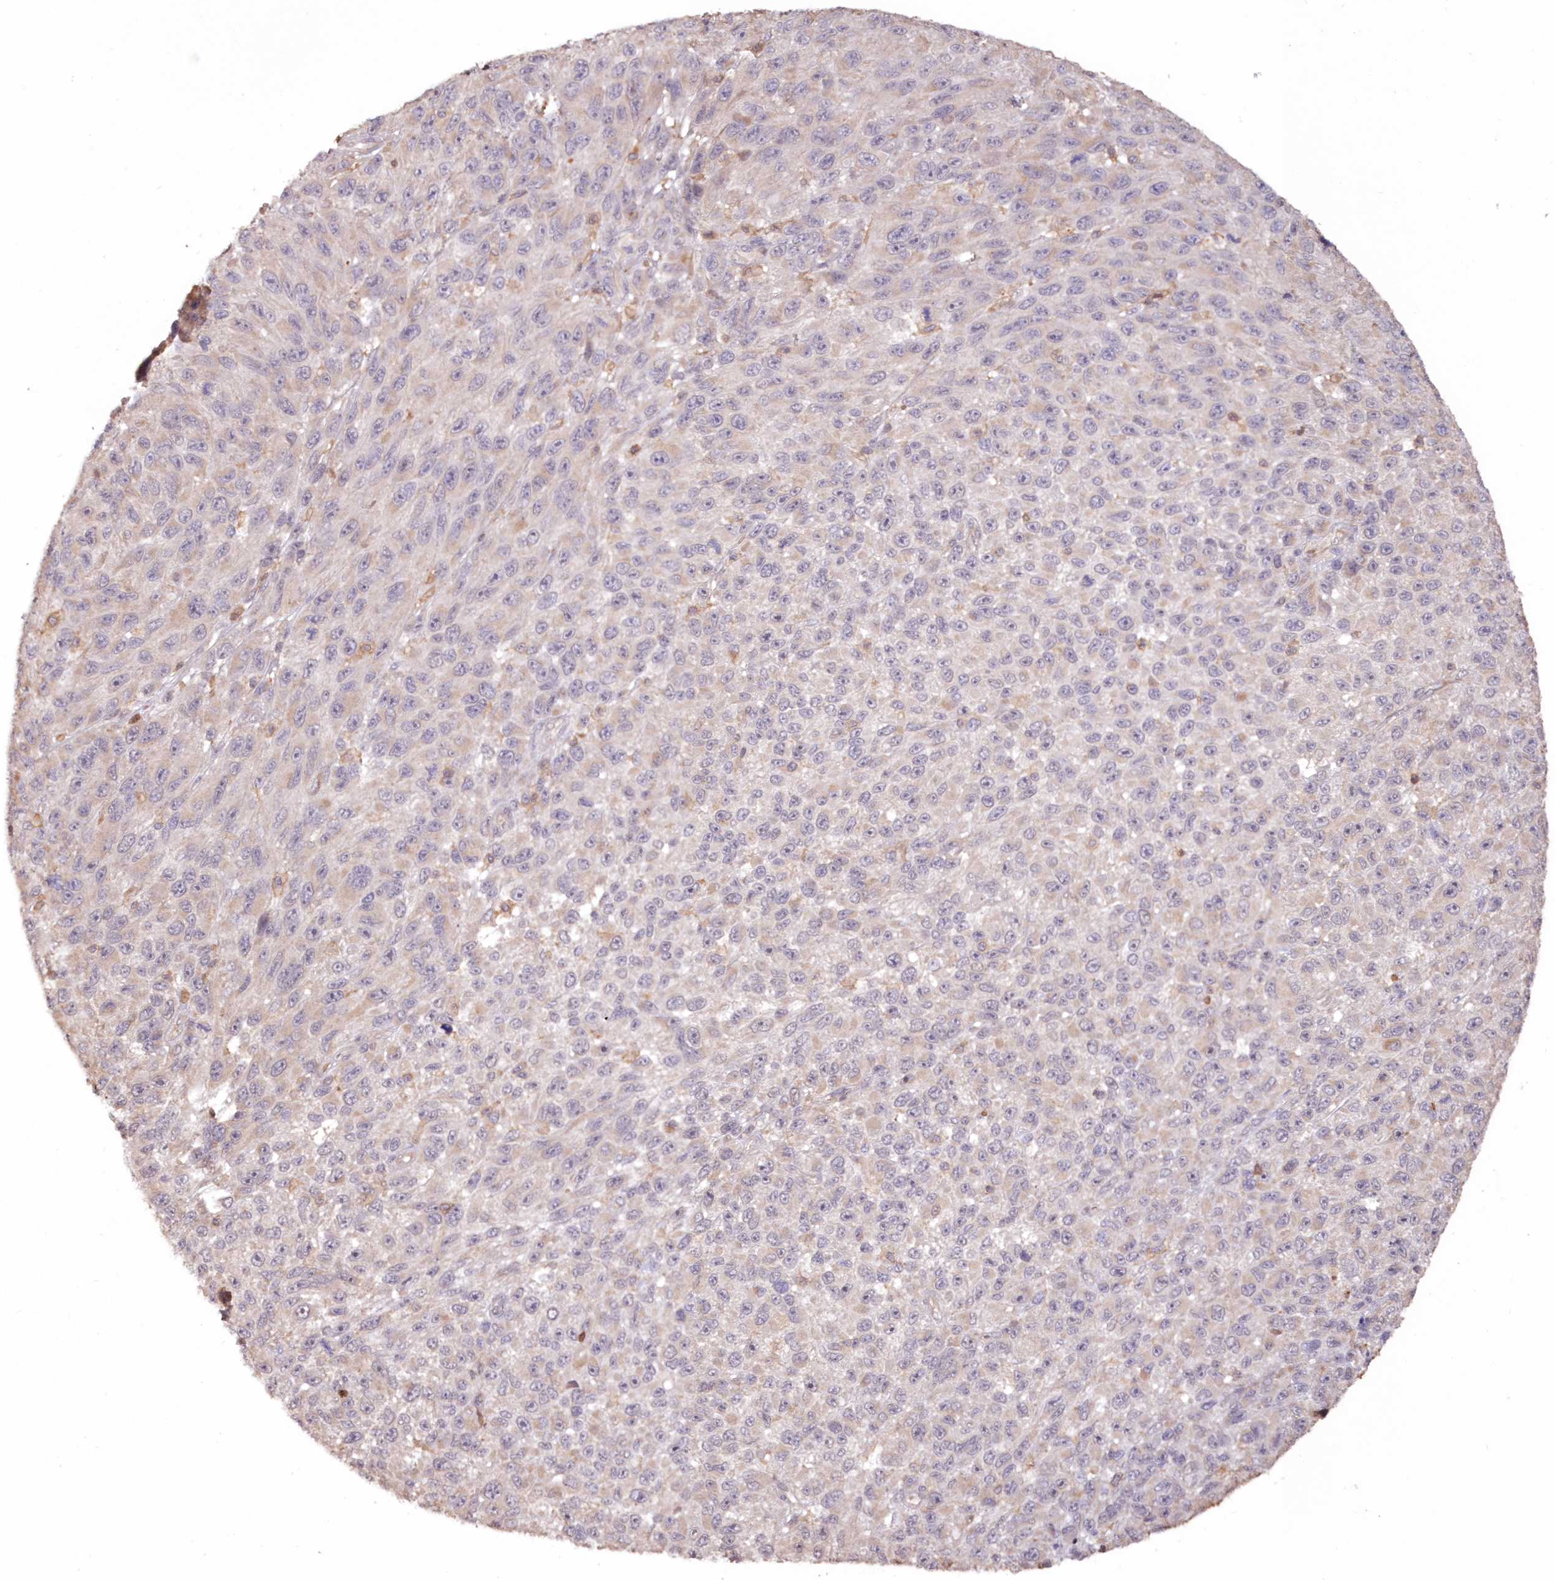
{"staining": {"intensity": "negative", "quantity": "none", "location": "none"}, "tissue": "melanoma", "cell_type": "Tumor cells", "image_type": "cancer", "snomed": [{"axis": "morphology", "description": "Malignant melanoma, NOS"}, {"axis": "topography", "description": "Skin"}], "caption": "DAB (3,3'-diaminobenzidine) immunohistochemical staining of melanoma demonstrates no significant staining in tumor cells.", "gene": "SNED1", "patient": {"sex": "female", "age": 96}}